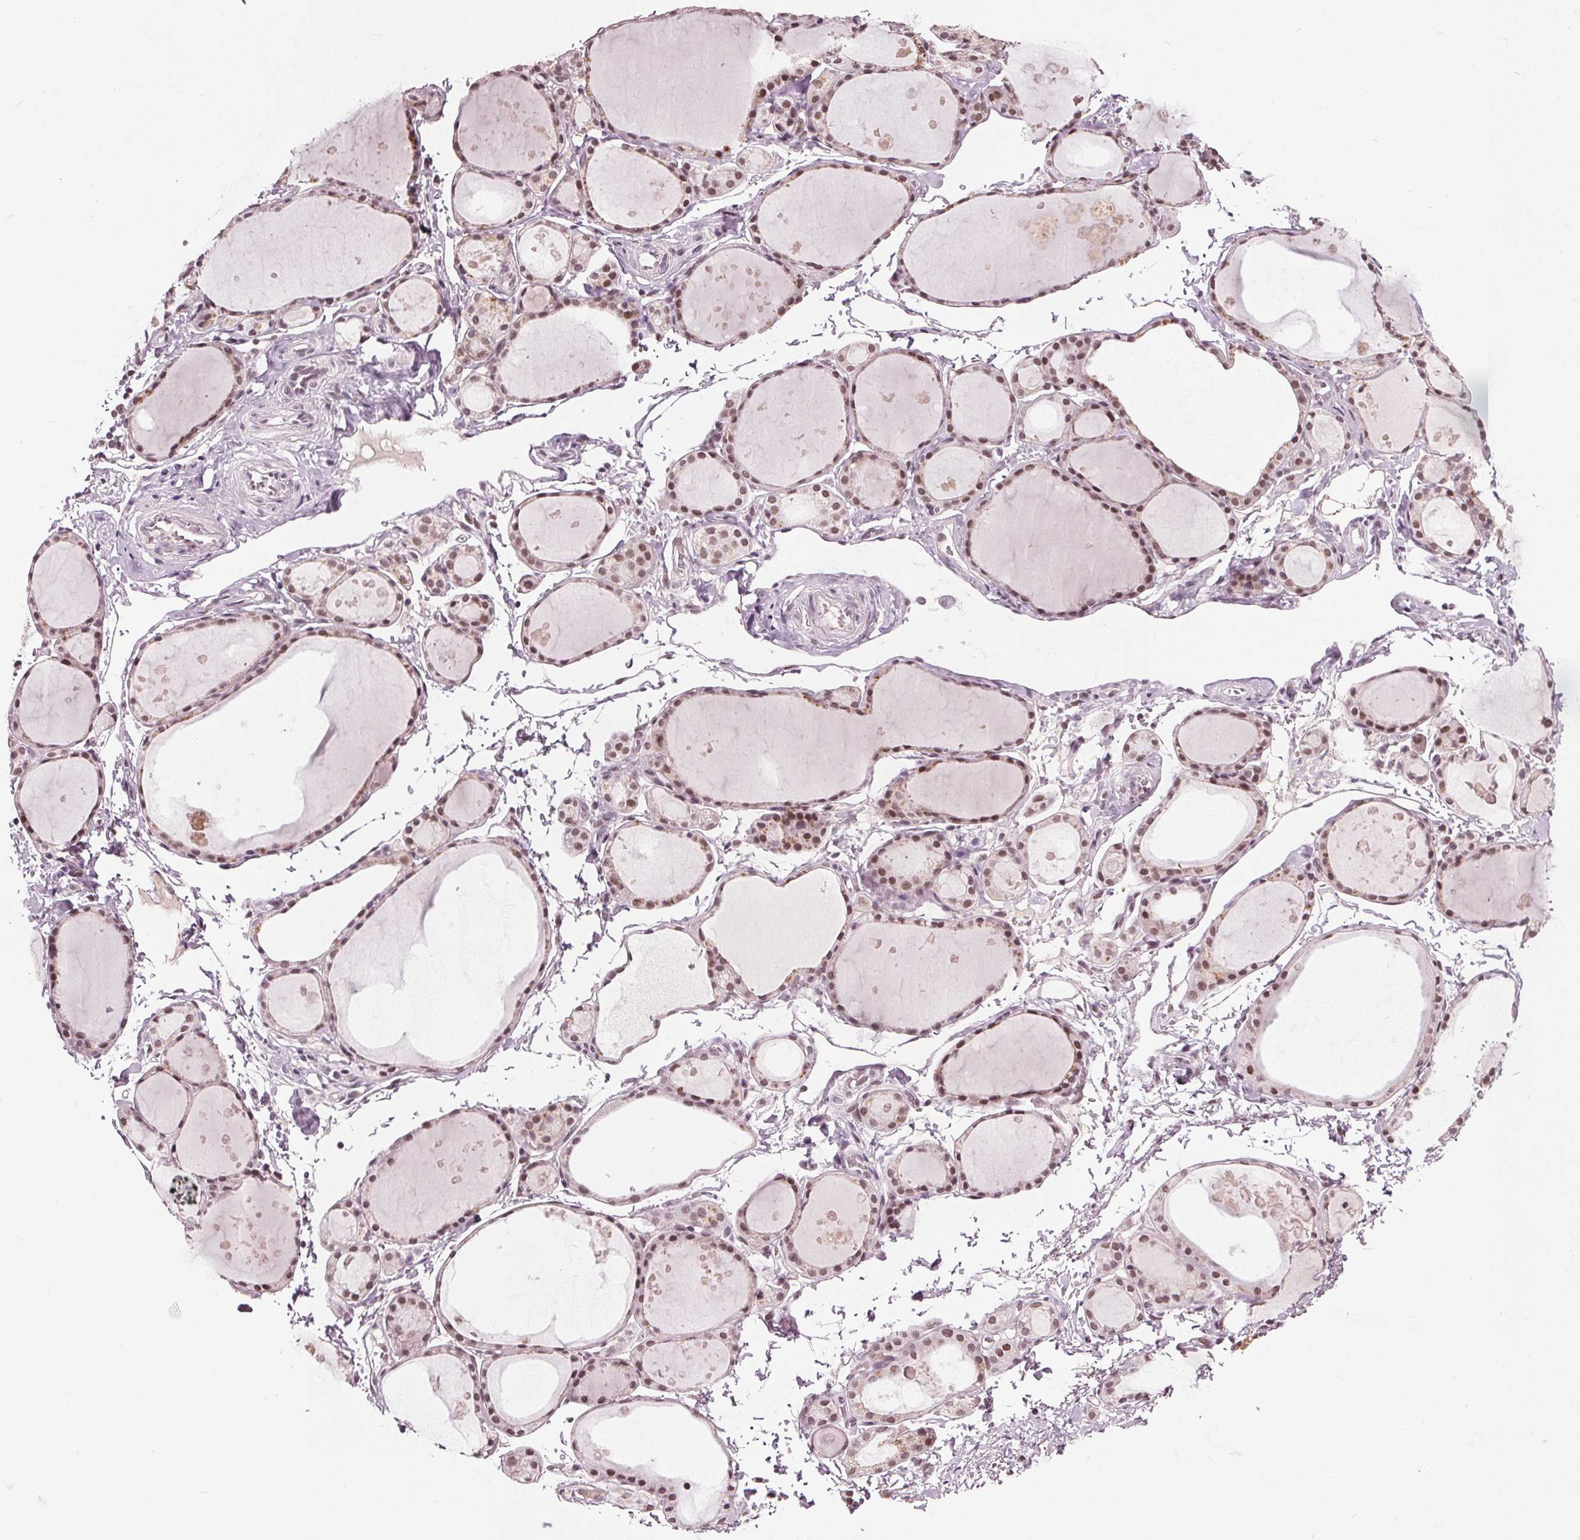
{"staining": {"intensity": "moderate", "quantity": "25%-75%", "location": "nuclear"}, "tissue": "thyroid gland", "cell_type": "Glandular cells", "image_type": "normal", "snomed": [{"axis": "morphology", "description": "Normal tissue, NOS"}, {"axis": "topography", "description": "Thyroid gland"}], "caption": "Immunohistochemistry (IHC) staining of normal thyroid gland, which demonstrates medium levels of moderate nuclear expression in about 25%-75% of glandular cells indicating moderate nuclear protein expression. The staining was performed using DAB (brown) for protein detection and nuclei were counterstained in hematoxylin (blue).", "gene": "IWS1", "patient": {"sex": "male", "age": 68}}